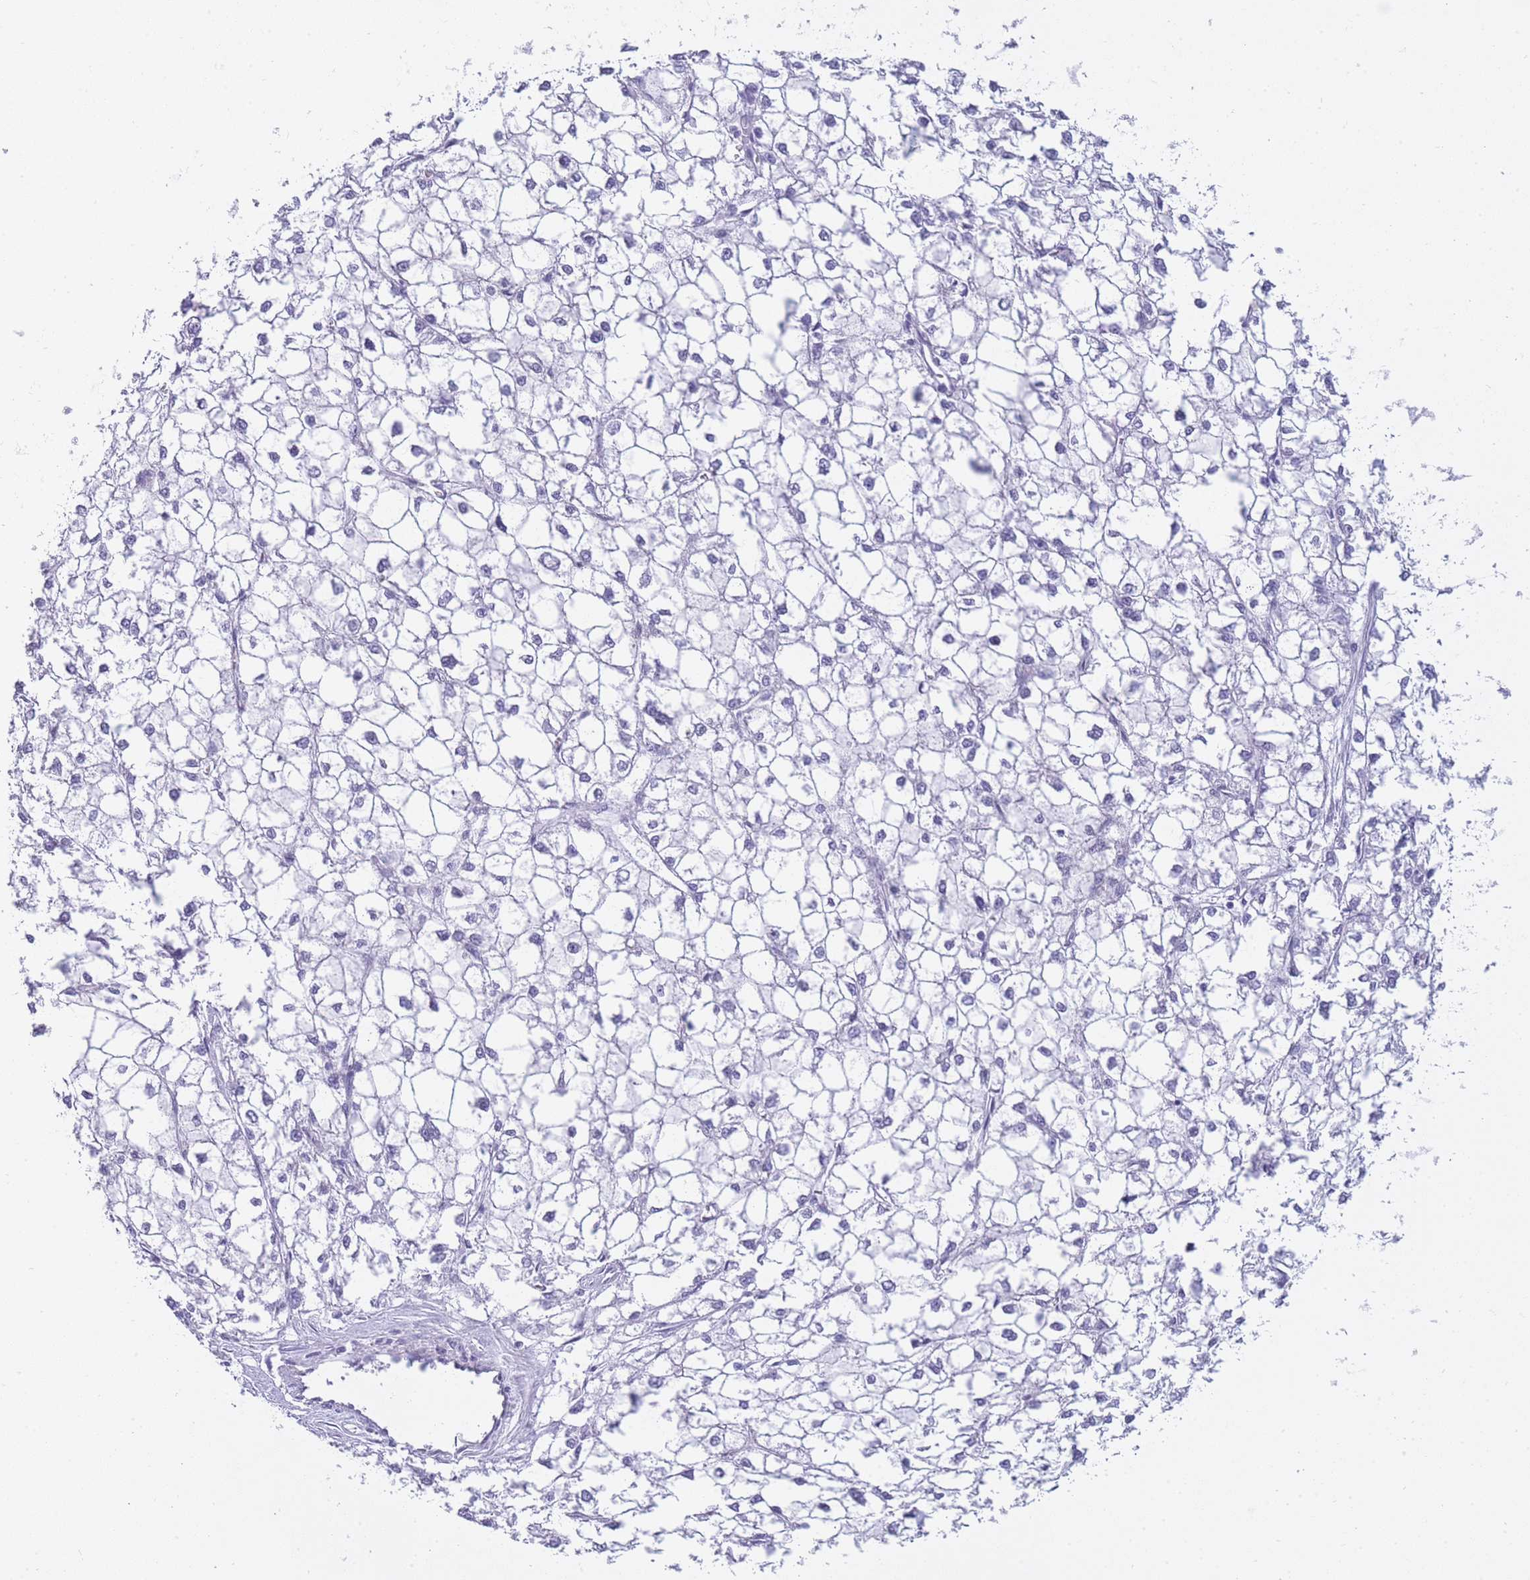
{"staining": {"intensity": "negative", "quantity": "none", "location": "none"}, "tissue": "liver cancer", "cell_type": "Tumor cells", "image_type": "cancer", "snomed": [{"axis": "morphology", "description": "Carcinoma, Hepatocellular, NOS"}, {"axis": "topography", "description": "Liver"}], "caption": "Protein analysis of liver hepatocellular carcinoma demonstrates no significant expression in tumor cells.", "gene": "FRAT2", "patient": {"sex": "female", "age": 43}}